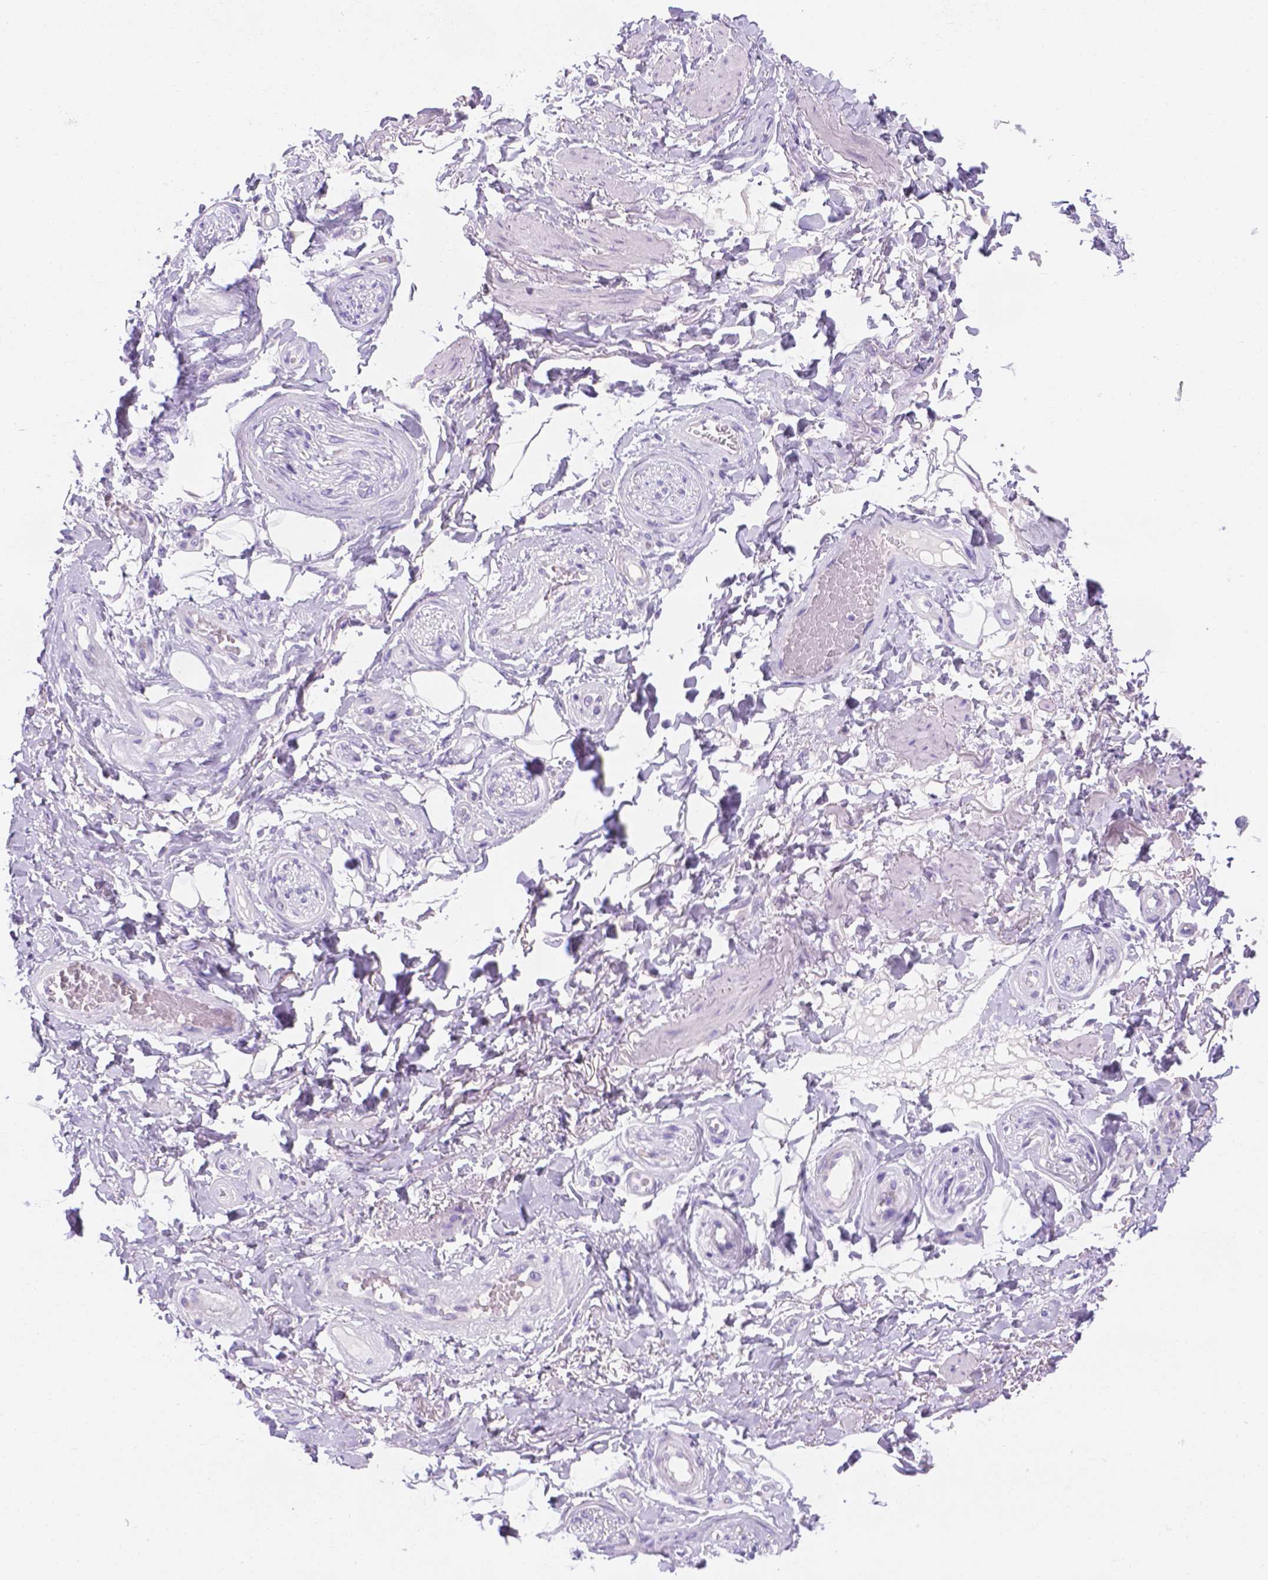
{"staining": {"intensity": "negative", "quantity": "none", "location": "none"}, "tissue": "adipose tissue", "cell_type": "Adipocytes", "image_type": "normal", "snomed": [{"axis": "morphology", "description": "Normal tissue, NOS"}, {"axis": "topography", "description": "Anal"}, {"axis": "topography", "description": "Peripheral nerve tissue"}], "caption": "DAB (3,3'-diaminobenzidine) immunohistochemical staining of unremarkable adipose tissue shows no significant expression in adipocytes.", "gene": "MLN", "patient": {"sex": "male", "age": 53}}